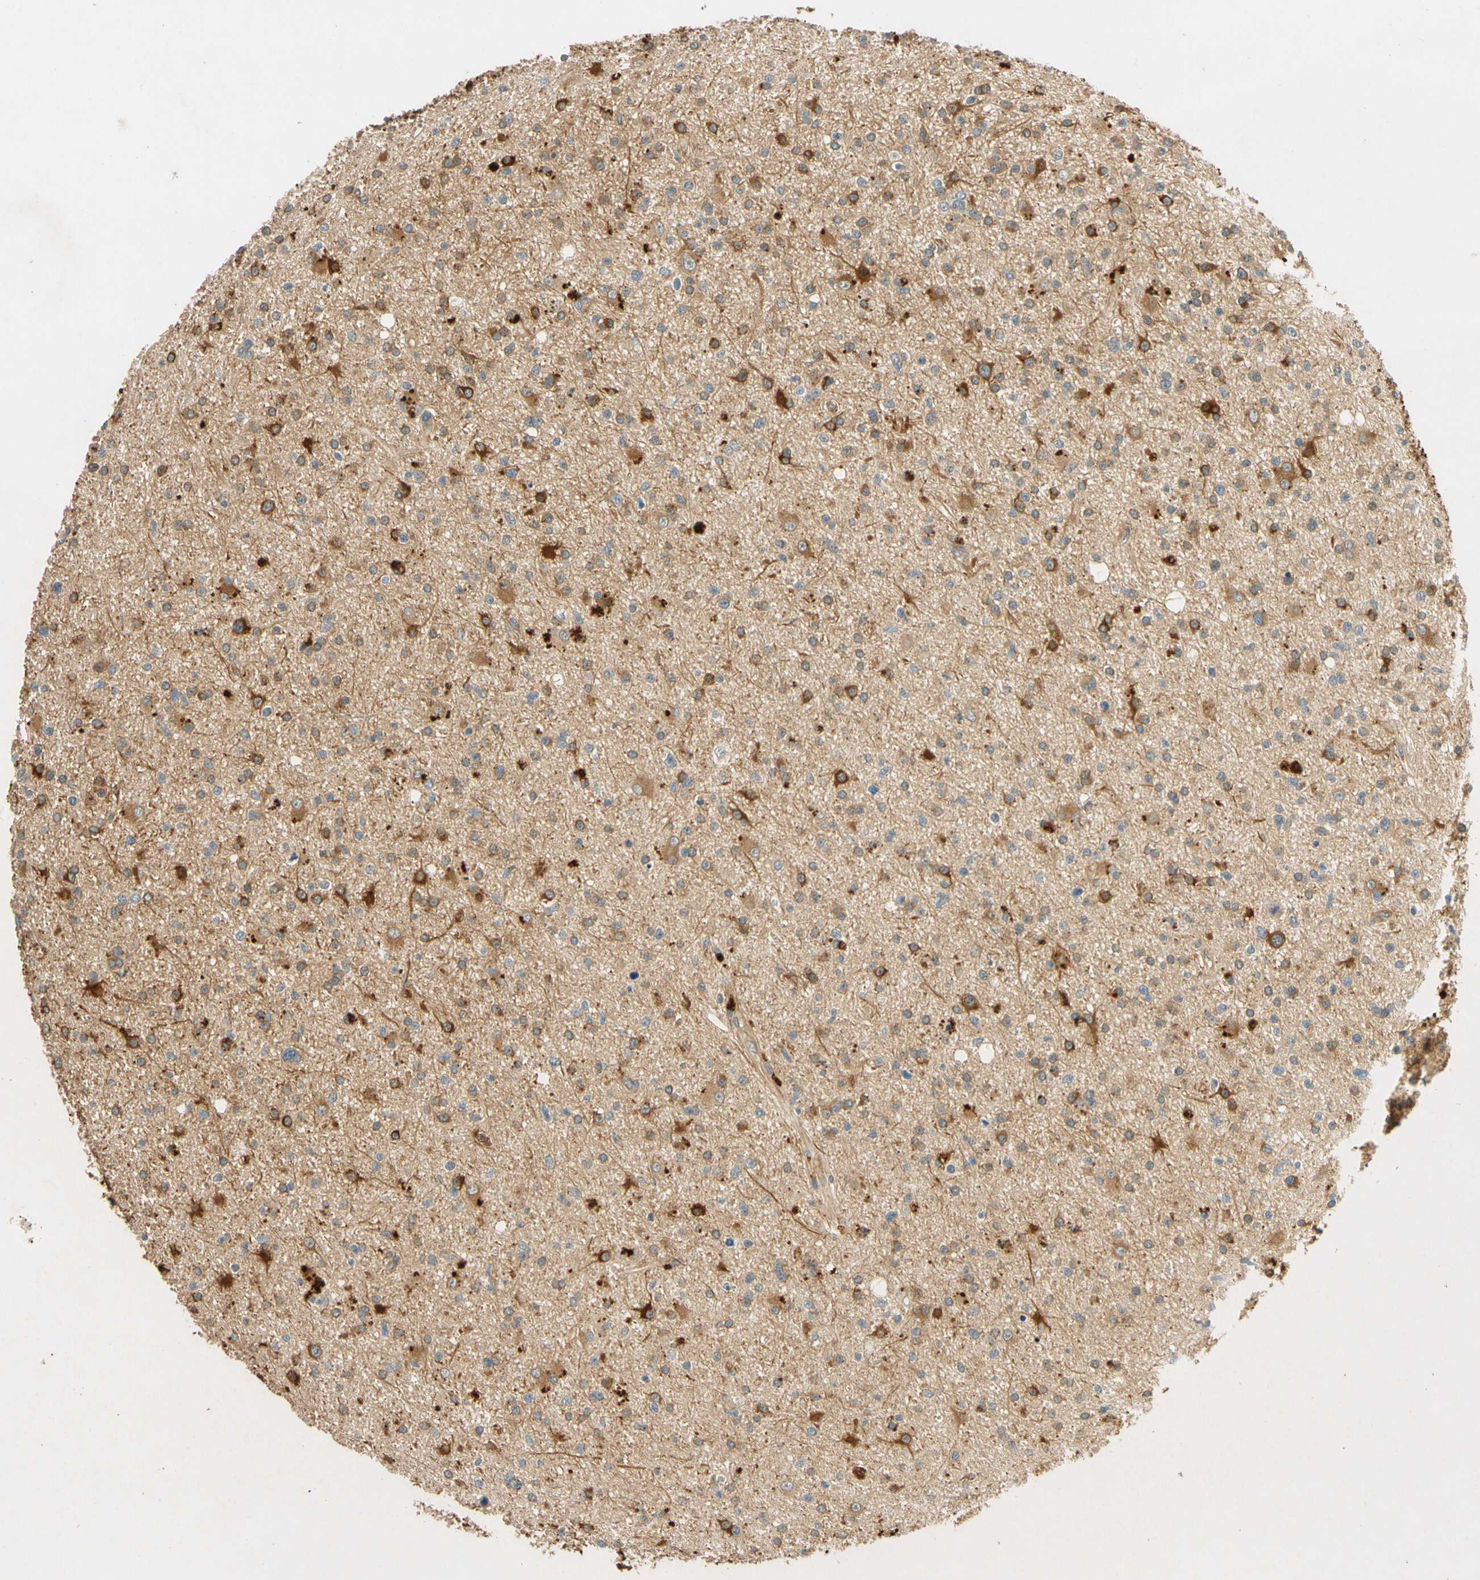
{"staining": {"intensity": "weak", "quantity": ">75%", "location": "cytoplasmic/membranous"}, "tissue": "glioma", "cell_type": "Tumor cells", "image_type": "cancer", "snomed": [{"axis": "morphology", "description": "Glioma, malignant, High grade"}, {"axis": "topography", "description": "Brain"}], "caption": "Brown immunohistochemical staining in human high-grade glioma (malignant) displays weak cytoplasmic/membranous positivity in approximately >75% of tumor cells.", "gene": "GATD1", "patient": {"sex": "male", "age": 33}}